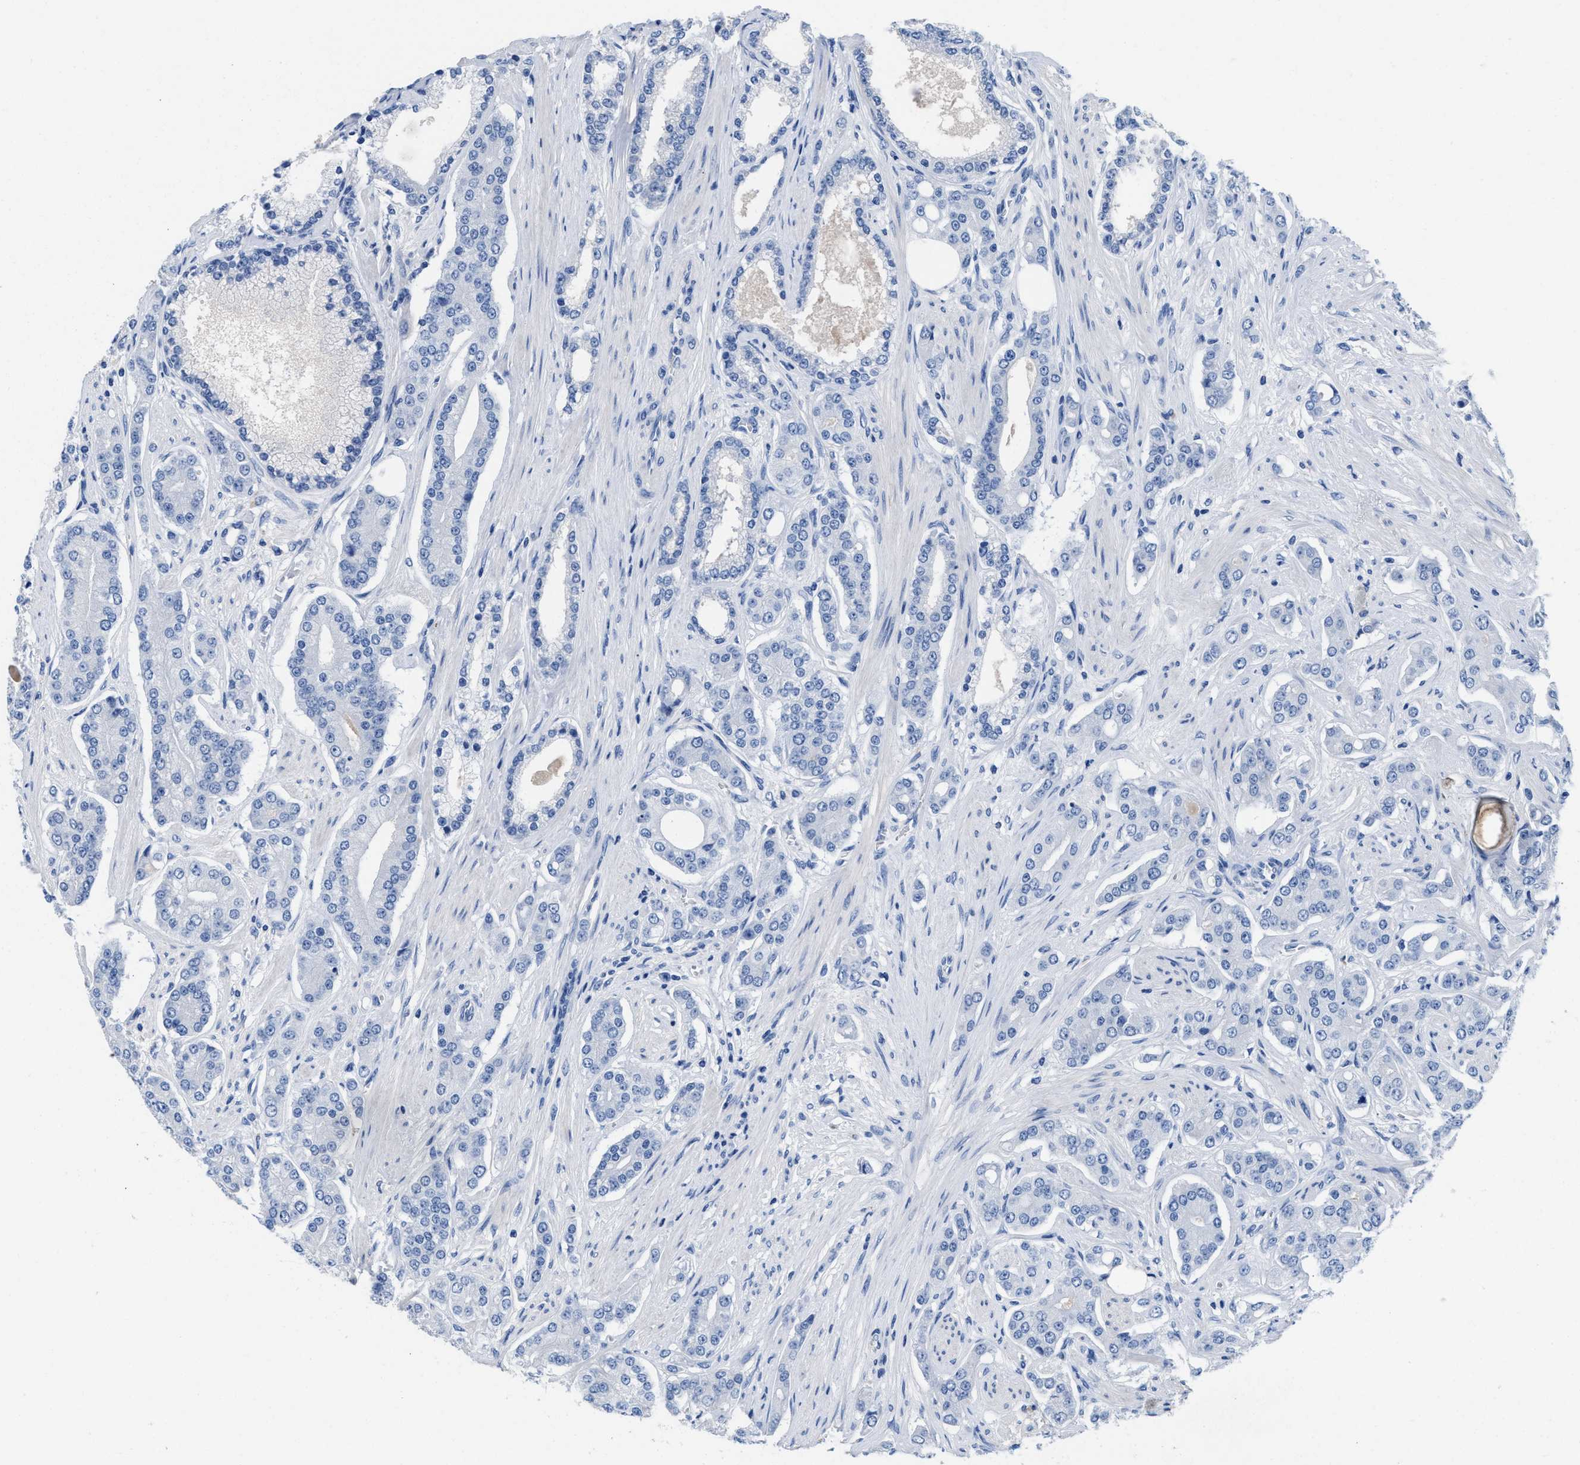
{"staining": {"intensity": "negative", "quantity": "none", "location": "none"}, "tissue": "prostate cancer", "cell_type": "Tumor cells", "image_type": "cancer", "snomed": [{"axis": "morphology", "description": "Adenocarcinoma, High grade"}, {"axis": "topography", "description": "Prostate"}], "caption": "Immunohistochemistry (IHC) of prostate cancer (high-grade adenocarcinoma) displays no positivity in tumor cells. (Brightfield microscopy of DAB immunohistochemistry at high magnification).", "gene": "SLFN13", "patient": {"sex": "male", "age": 71}}